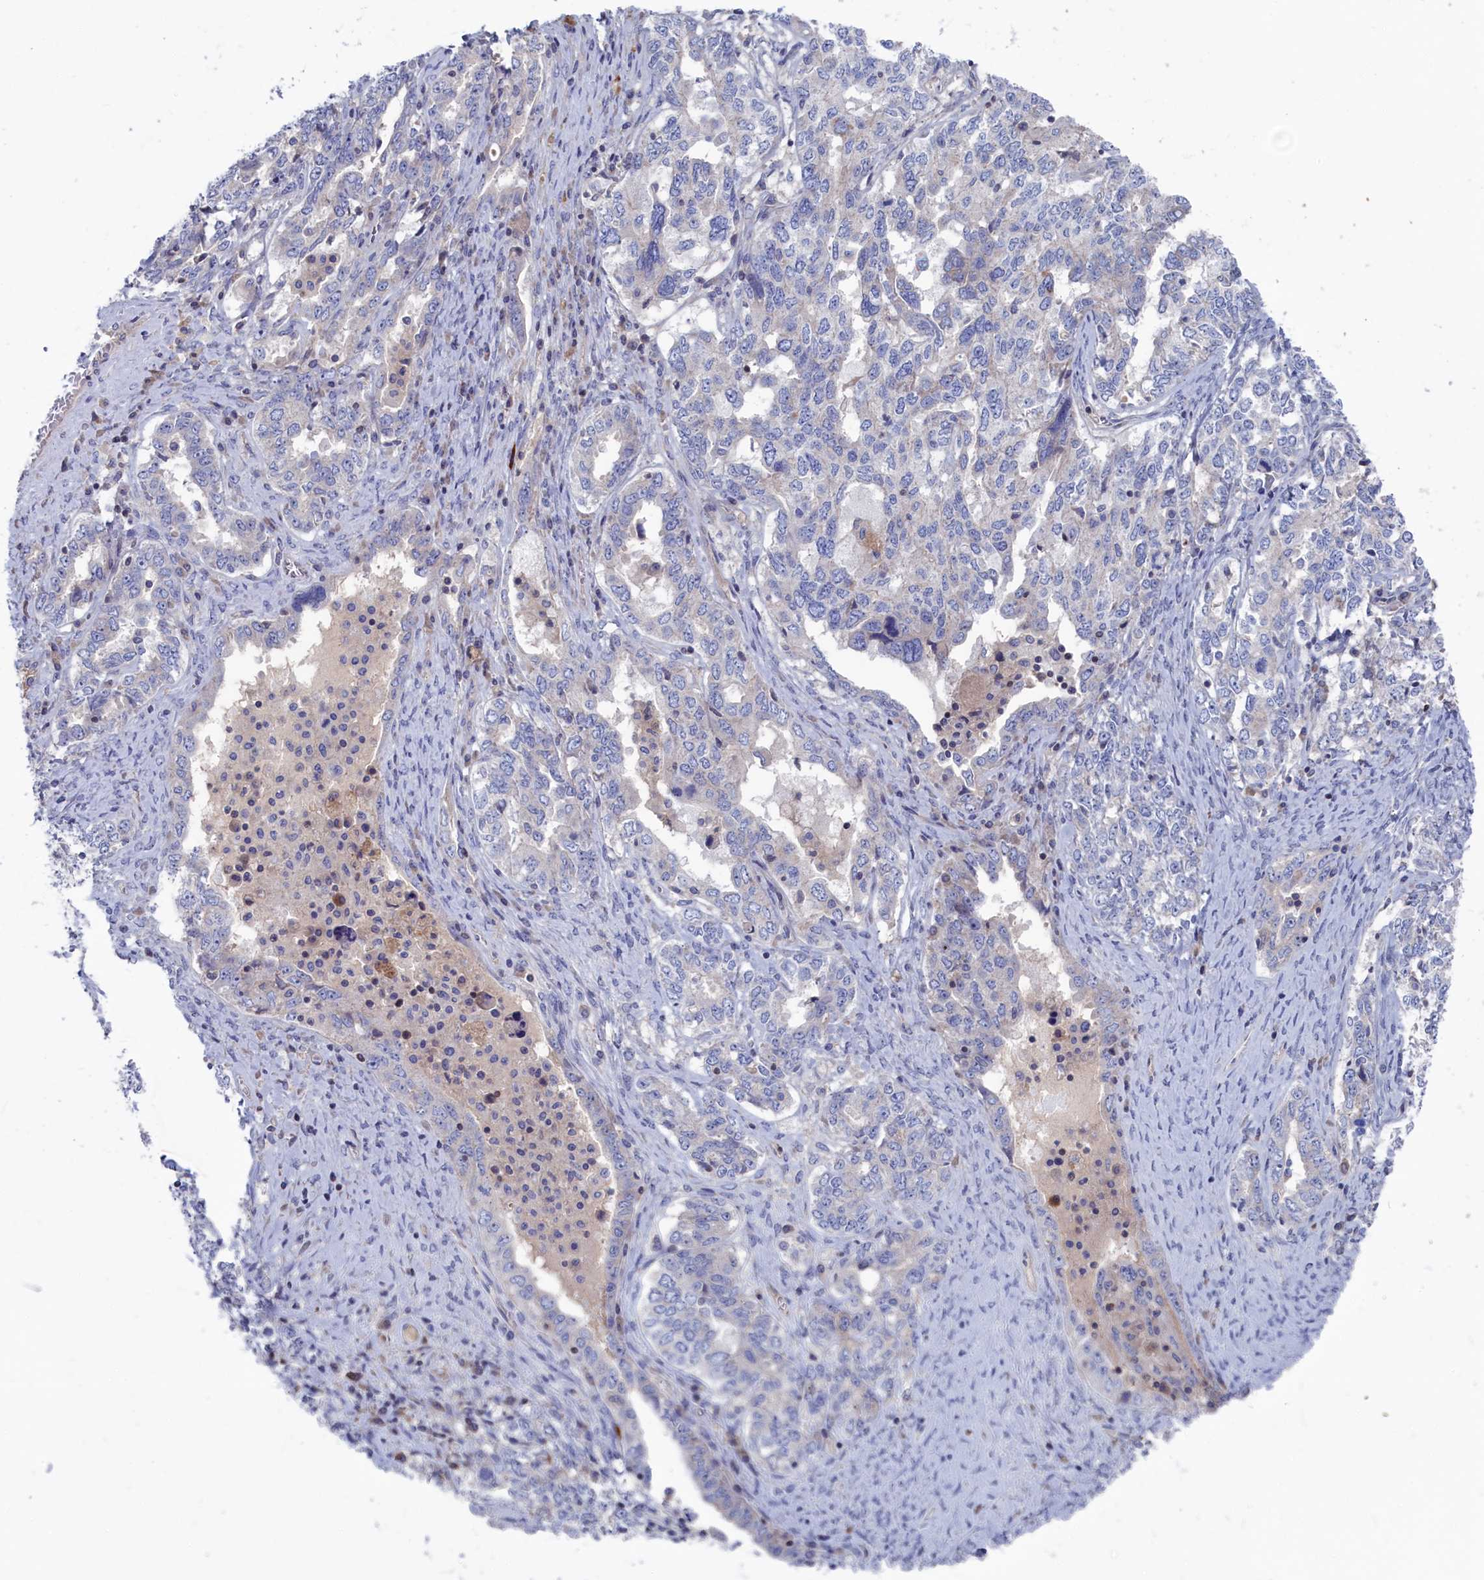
{"staining": {"intensity": "negative", "quantity": "none", "location": "none"}, "tissue": "ovarian cancer", "cell_type": "Tumor cells", "image_type": "cancer", "snomed": [{"axis": "morphology", "description": "Carcinoma, endometroid"}, {"axis": "topography", "description": "Ovary"}], "caption": "This is an immunohistochemistry (IHC) photomicrograph of human endometroid carcinoma (ovarian). There is no expression in tumor cells.", "gene": "CEND1", "patient": {"sex": "female", "age": 62}}